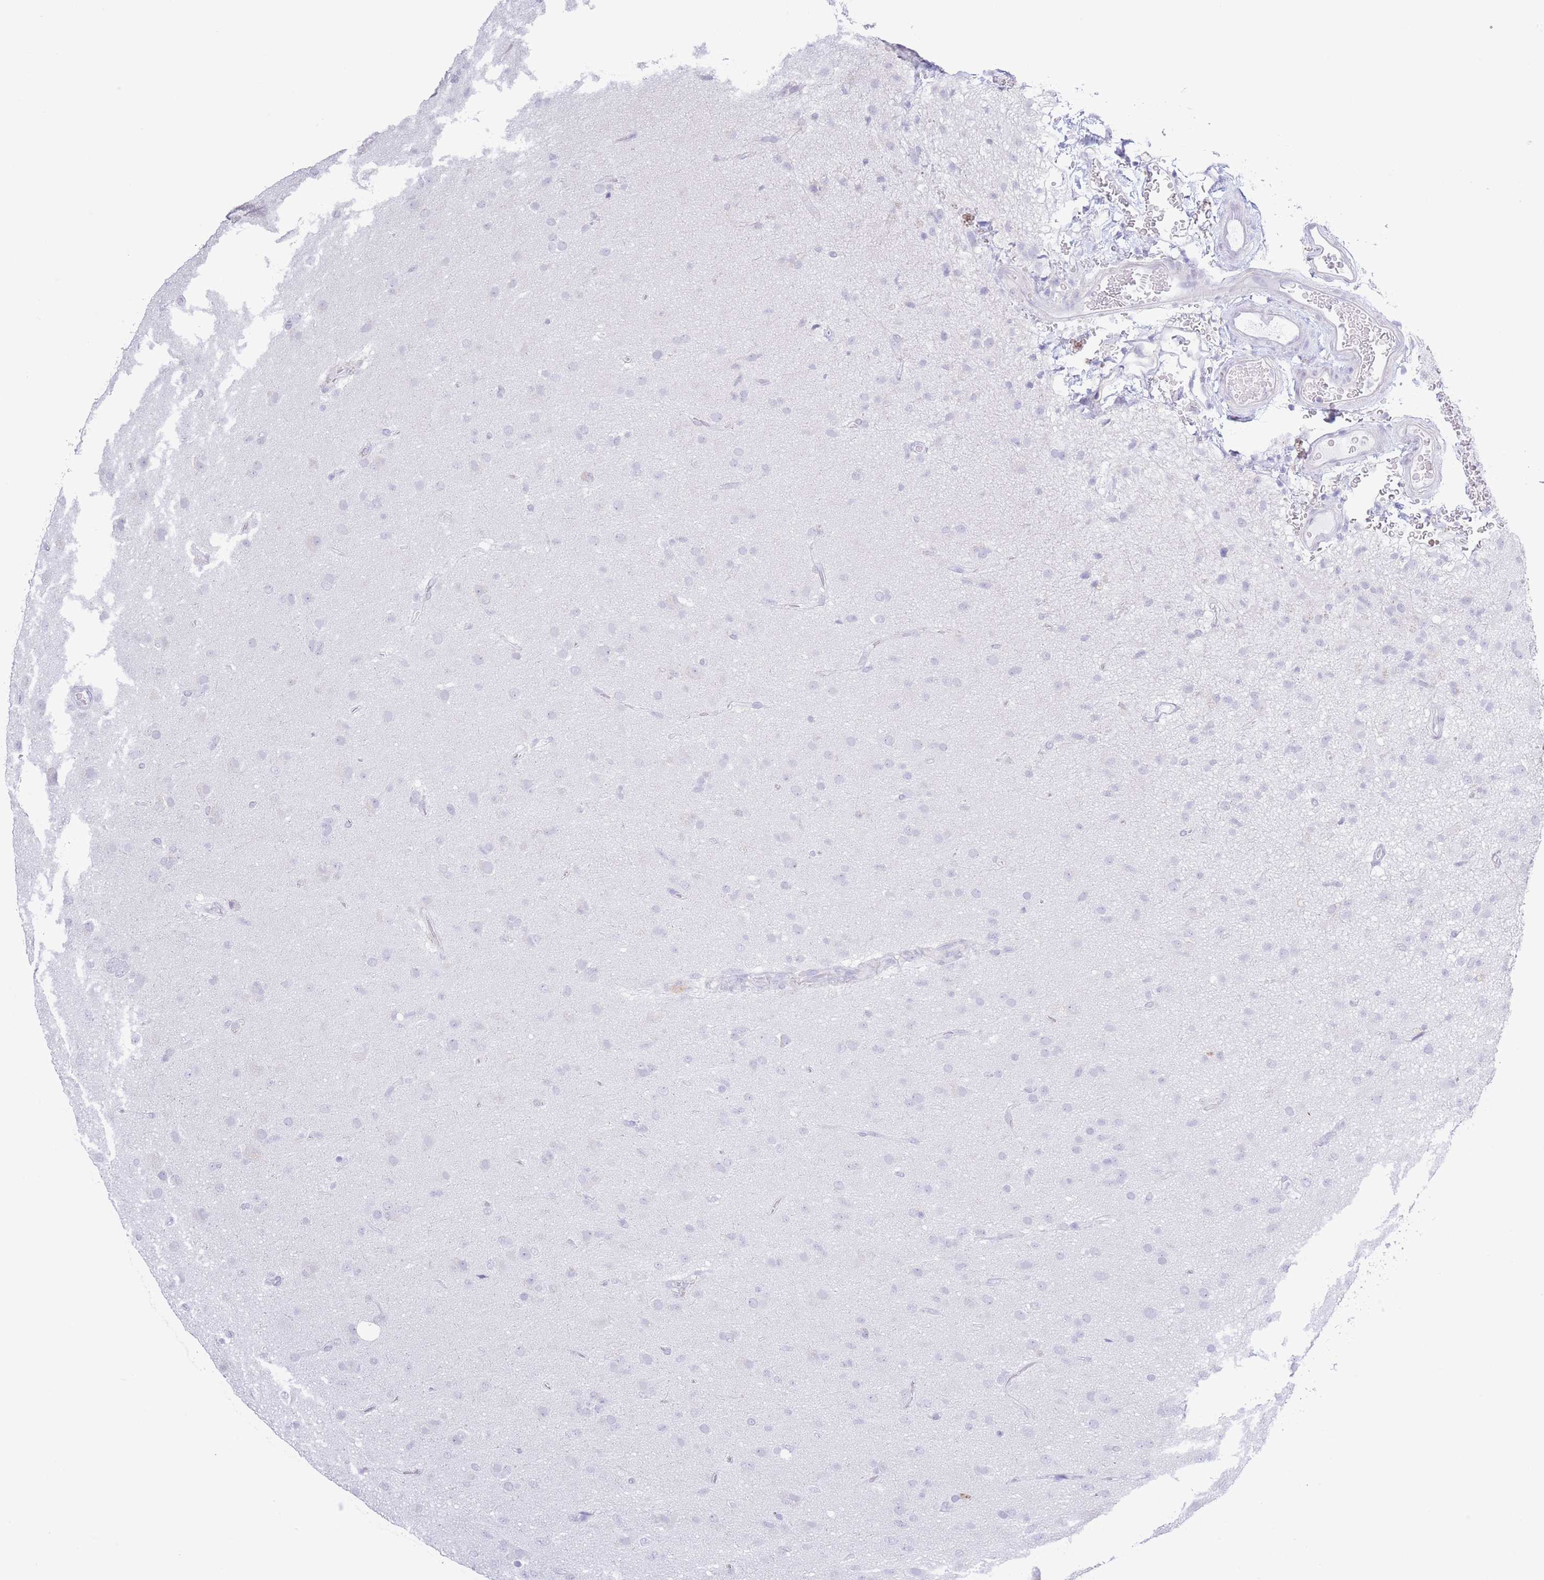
{"staining": {"intensity": "negative", "quantity": "none", "location": "none"}, "tissue": "glioma", "cell_type": "Tumor cells", "image_type": "cancer", "snomed": [{"axis": "morphology", "description": "Glioma, malignant, Low grade"}, {"axis": "topography", "description": "Brain"}], "caption": "Immunohistochemical staining of low-grade glioma (malignant) displays no significant positivity in tumor cells.", "gene": "PKLR", "patient": {"sex": "male", "age": 65}}